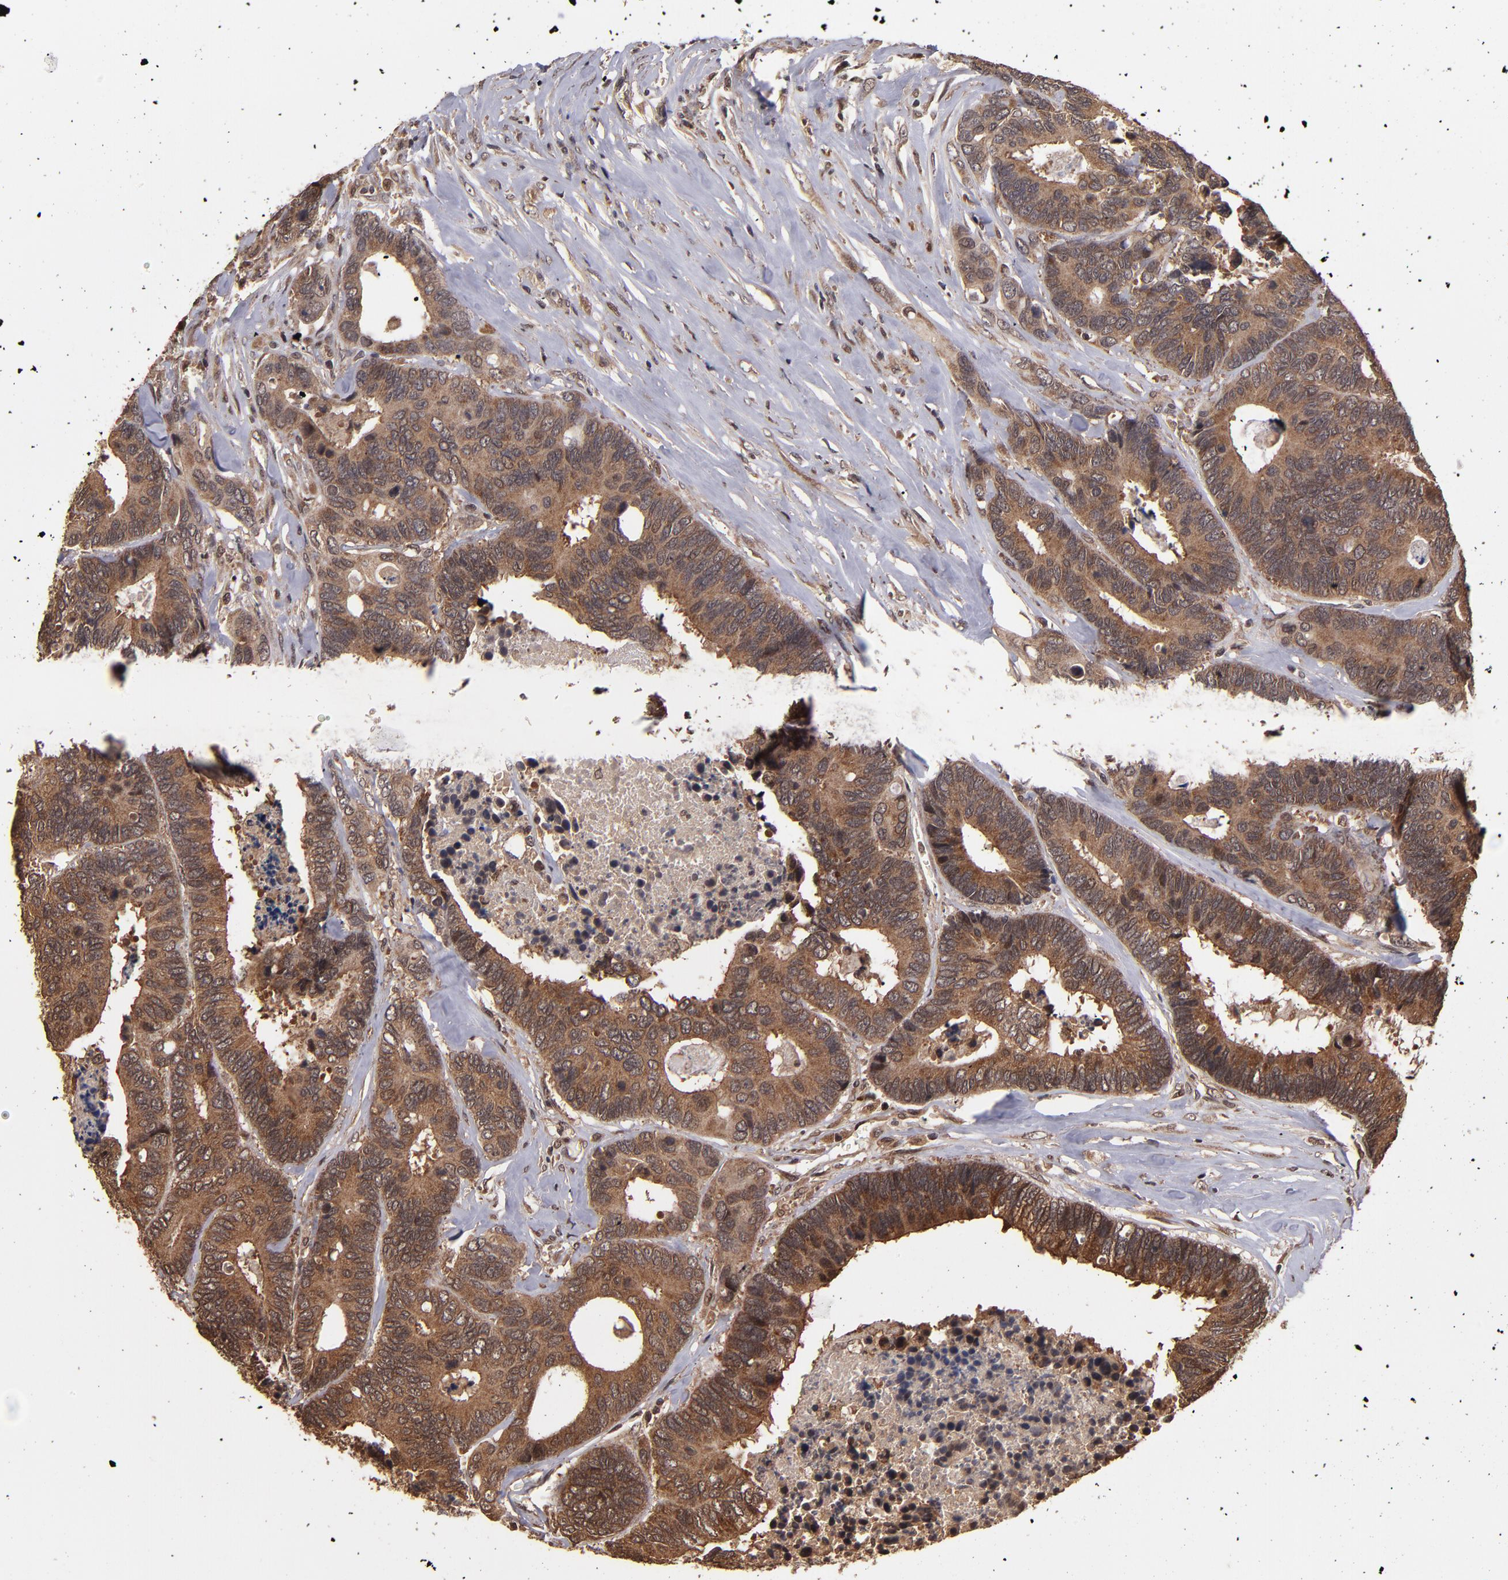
{"staining": {"intensity": "strong", "quantity": ">75%", "location": "cytoplasmic/membranous"}, "tissue": "colorectal cancer", "cell_type": "Tumor cells", "image_type": "cancer", "snomed": [{"axis": "morphology", "description": "Adenocarcinoma, NOS"}, {"axis": "topography", "description": "Rectum"}], "caption": "Immunohistochemistry (IHC) of colorectal adenocarcinoma shows high levels of strong cytoplasmic/membranous staining in about >75% of tumor cells.", "gene": "NFE2L2", "patient": {"sex": "male", "age": 55}}